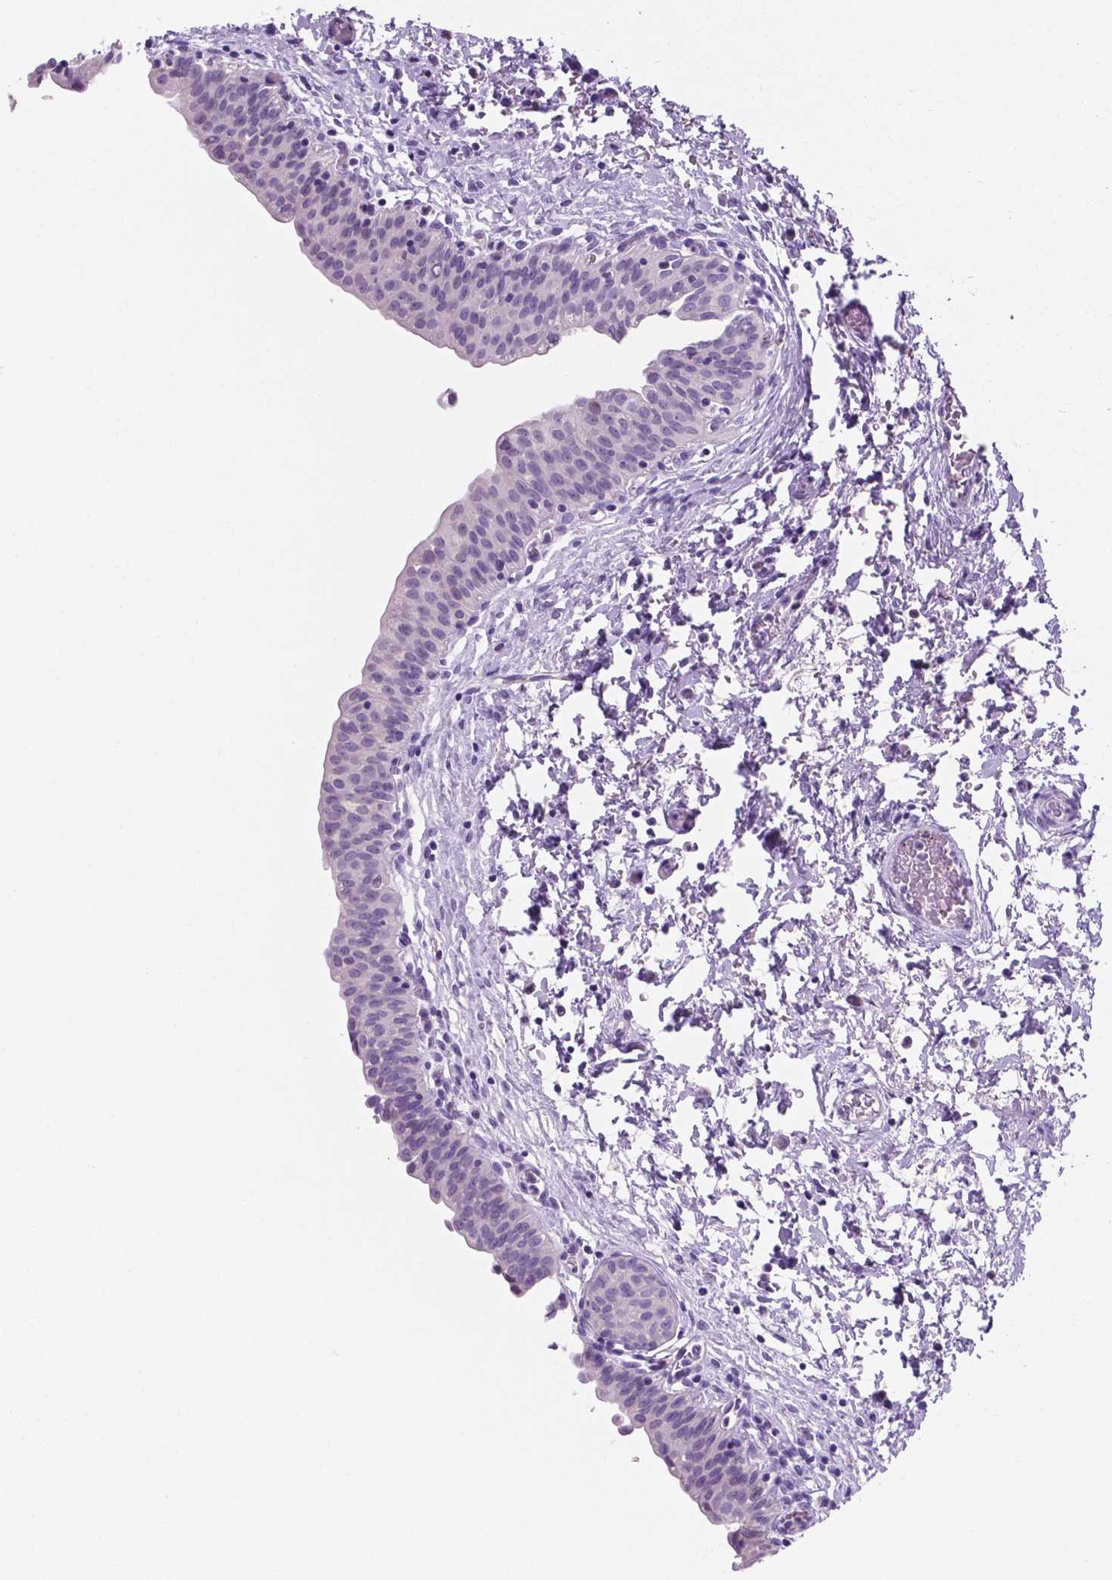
{"staining": {"intensity": "negative", "quantity": "none", "location": "none"}, "tissue": "urinary bladder", "cell_type": "Urothelial cells", "image_type": "normal", "snomed": [{"axis": "morphology", "description": "Normal tissue, NOS"}, {"axis": "topography", "description": "Urinary bladder"}], "caption": "Protein analysis of normal urinary bladder reveals no significant expression in urothelial cells.", "gene": "EBLN2", "patient": {"sex": "male", "age": 56}}